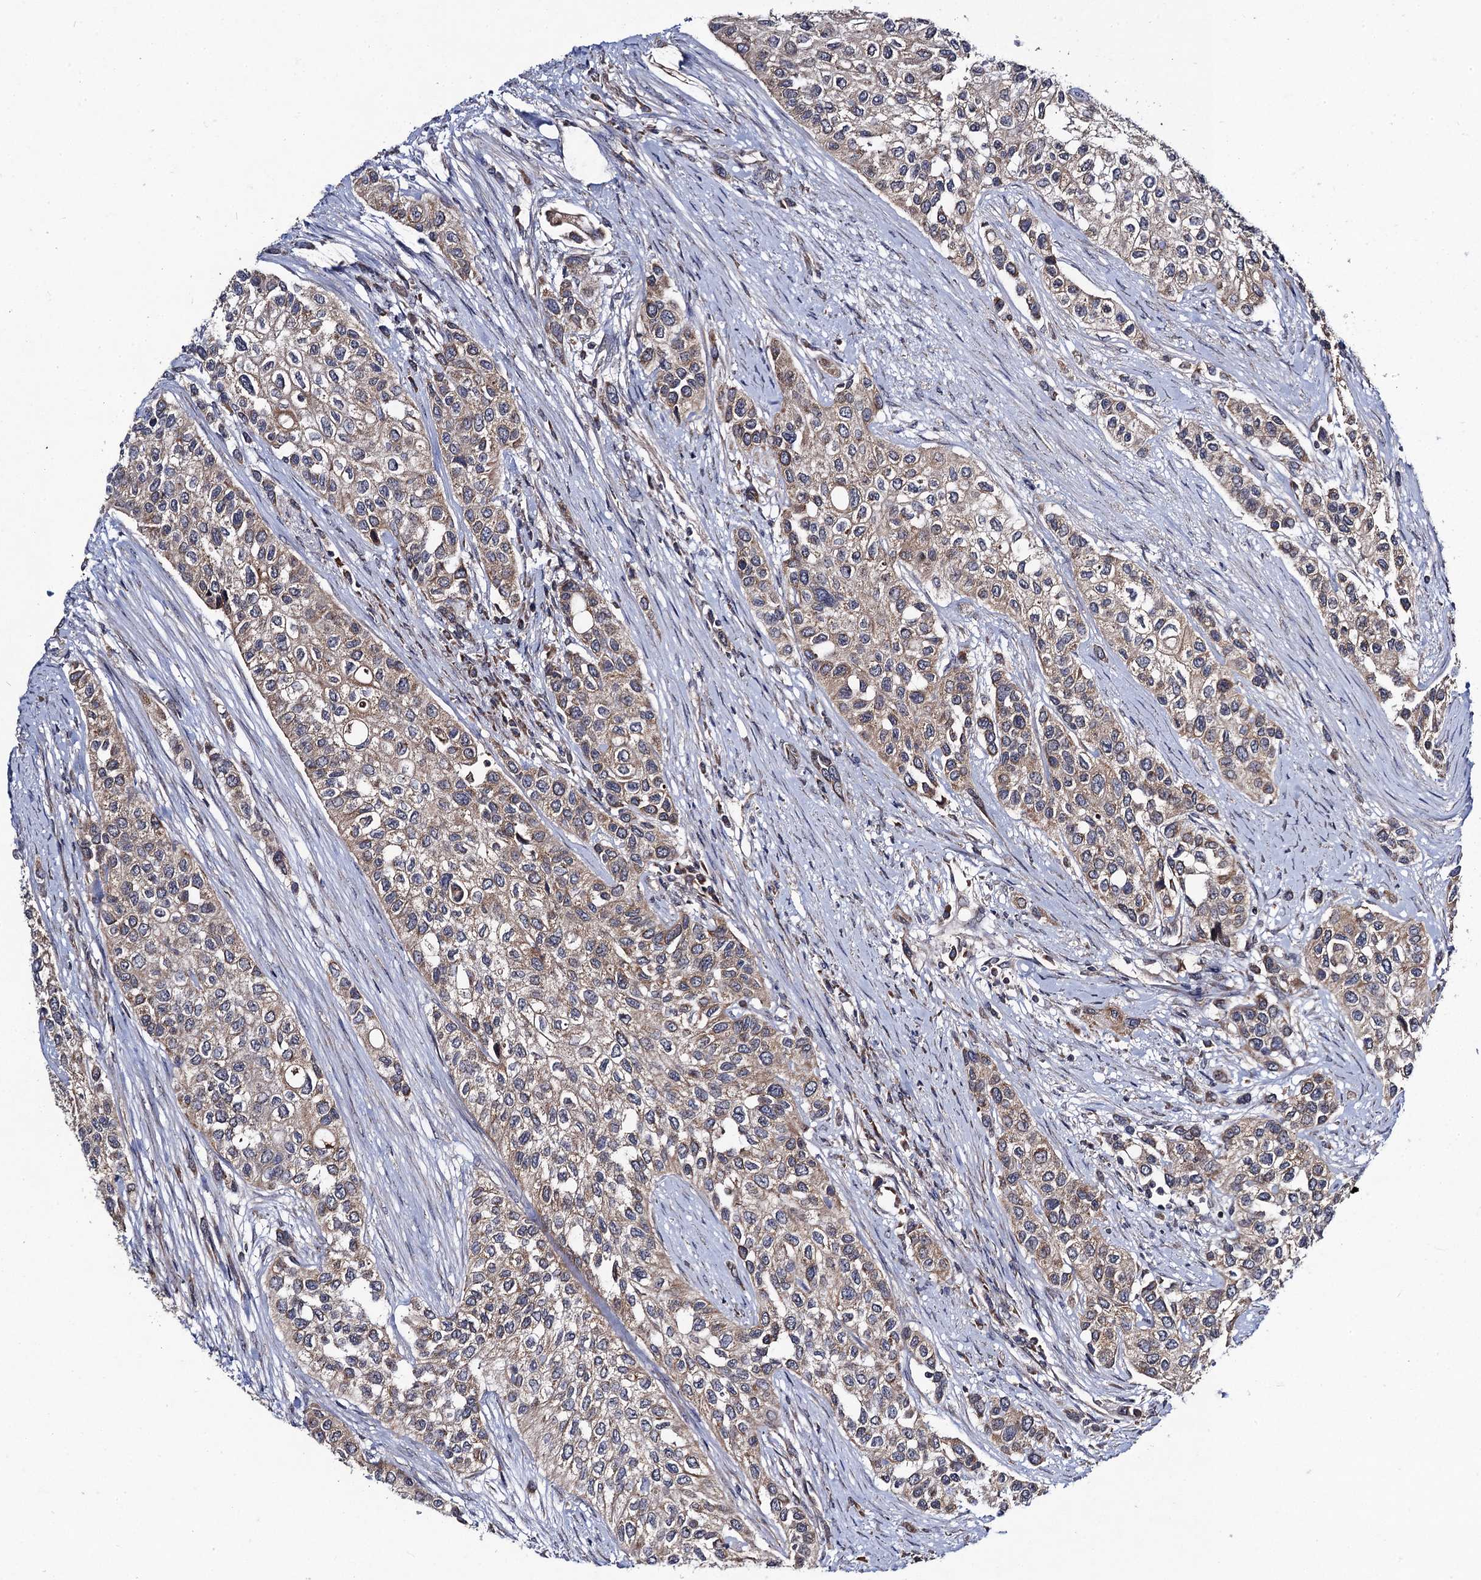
{"staining": {"intensity": "weak", "quantity": ">75%", "location": "cytoplasmic/membranous"}, "tissue": "urothelial cancer", "cell_type": "Tumor cells", "image_type": "cancer", "snomed": [{"axis": "morphology", "description": "Normal tissue, NOS"}, {"axis": "morphology", "description": "Urothelial carcinoma, High grade"}, {"axis": "topography", "description": "Vascular tissue"}, {"axis": "topography", "description": "Urinary bladder"}], "caption": "Urothelial cancer was stained to show a protein in brown. There is low levels of weak cytoplasmic/membranous staining in about >75% of tumor cells.", "gene": "VPS37D", "patient": {"sex": "female", "age": 56}}